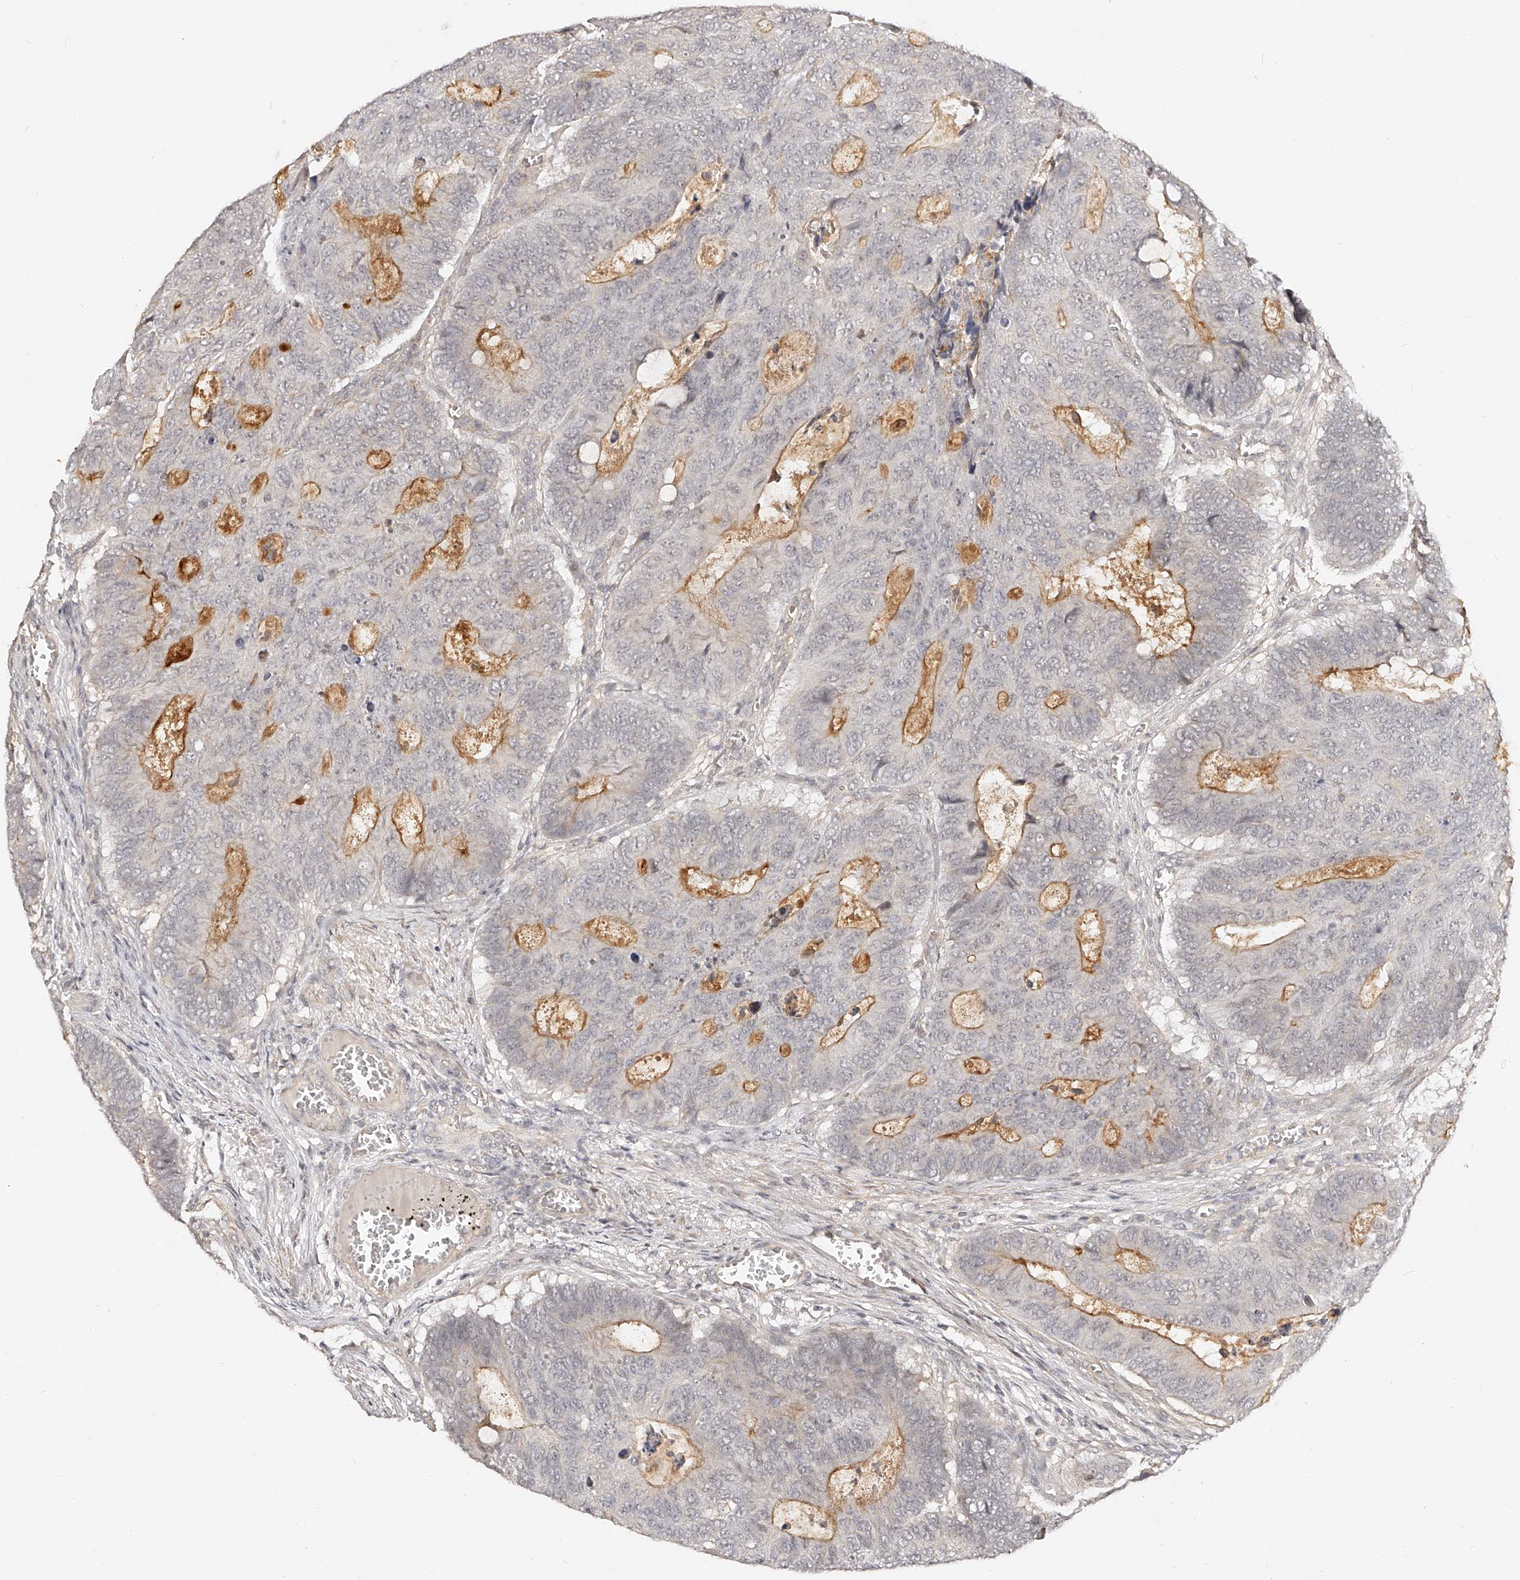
{"staining": {"intensity": "moderate", "quantity": "<25%", "location": "cytoplasmic/membranous"}, "tissue": "colorectal cancer", "cell_type": "Tumor cells", "image_type": "cancer", "snomed": [{"axis": "morphology", "description": "Adenocarcinoma, NOS"}, {"axis": "topography", "description": "Colon"}], "caption": "DAB immunohistochemical staining of human colorectal adenocarcinoma demonstrates moderate cytoplasmic/membranous protein expression in about <25% of tumor cells.", "gene": "ZNF789", "patient": {"sex": "male", "age": 87}}